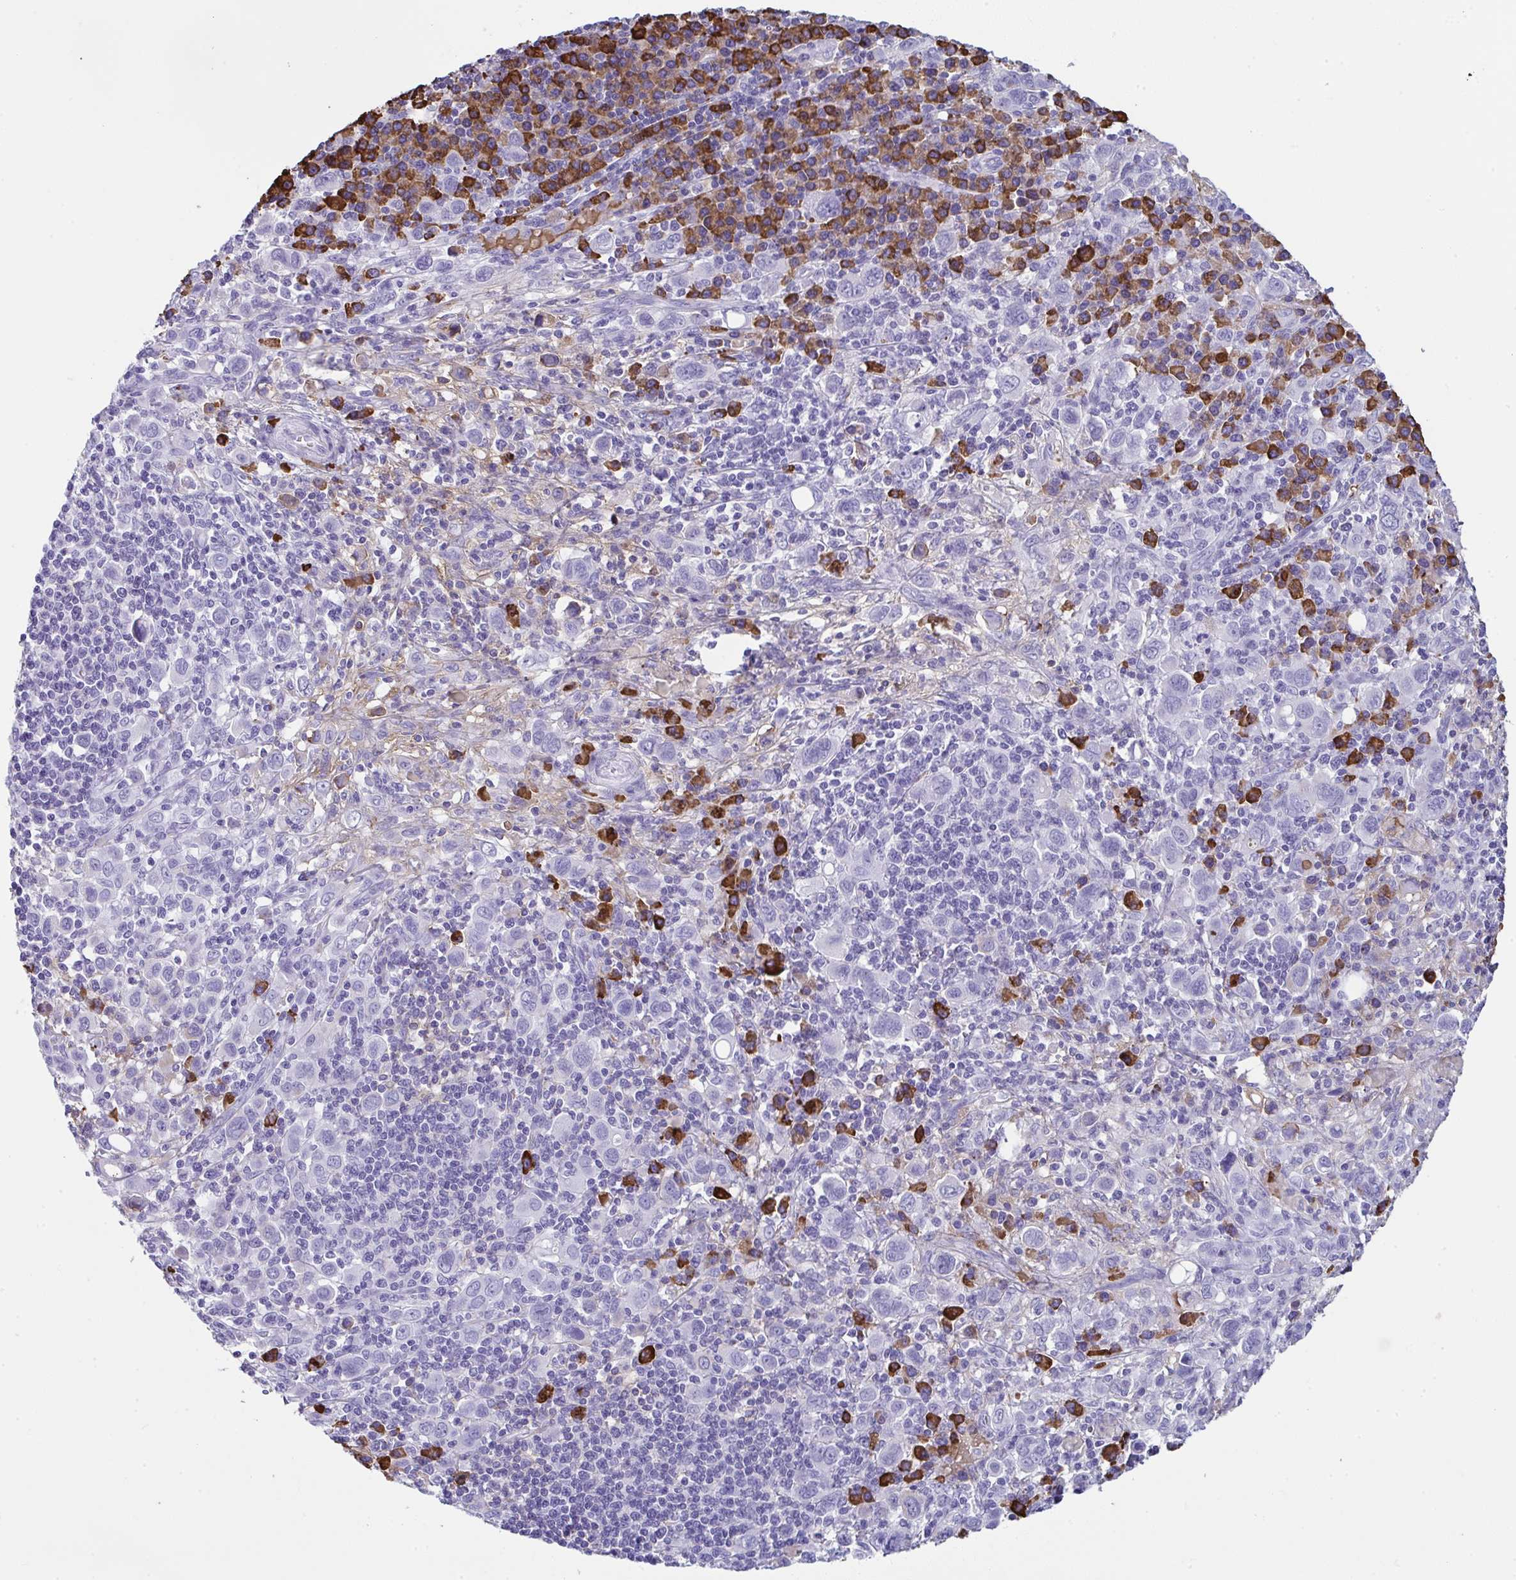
{"staining": {"intensity": "negative", "quantity": "none", "location": "none"}, "tissue": "stomach cancer", "cell_type": "Tumor cells", "image_type": "cancer", "snomed": [{"axis": "morphology", "description": "Adenocarcinoma, NOS"}, {"axis": "topography", "description": "Stomach, upper"}], "caption": "Human stomach adenocarcinoma stained for a protein using immunohistochemistry demonstrates no positivity in tumor cells.", "gene": "JCHAIN", "patient": {"sex": "male", "age": 75}}